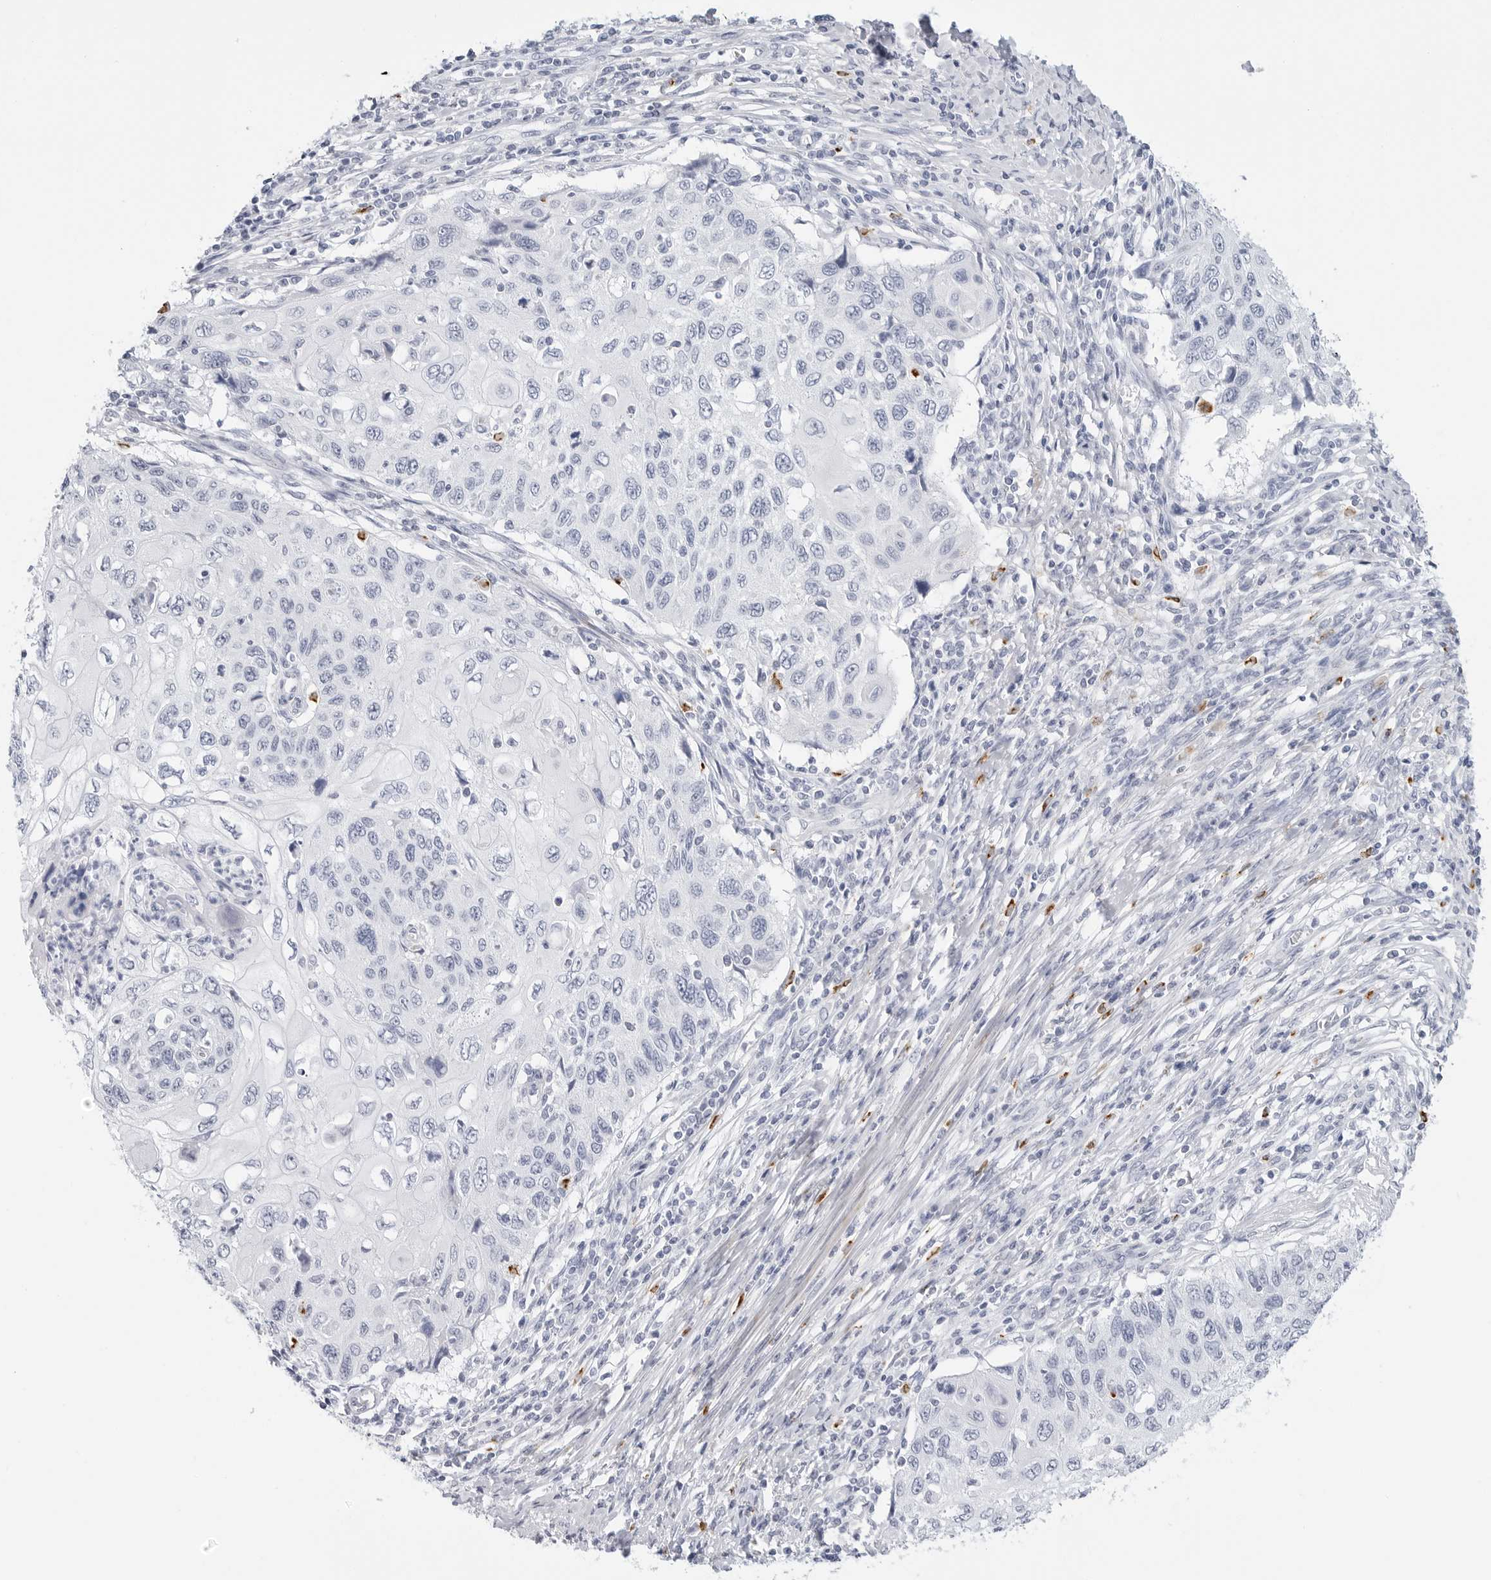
{"staining": {"intensity": "negative", "quantity": "none", "location": "none"}, "tissue": "cervical cancer", "cell_type": "Tumor cells", "image_type": "cancer", "snomed": [{"axis": "morphology", "description": "Squamous cell carcinoma, NOS"}, {"axis": "topography", "description": "Cervix"}], "caption": "The image shows no significant positivity in tumor cells of squamous cell carcinoma (cervical).", "gene": "HSPB7", "patient": {"sex": "female", "age": 70}}